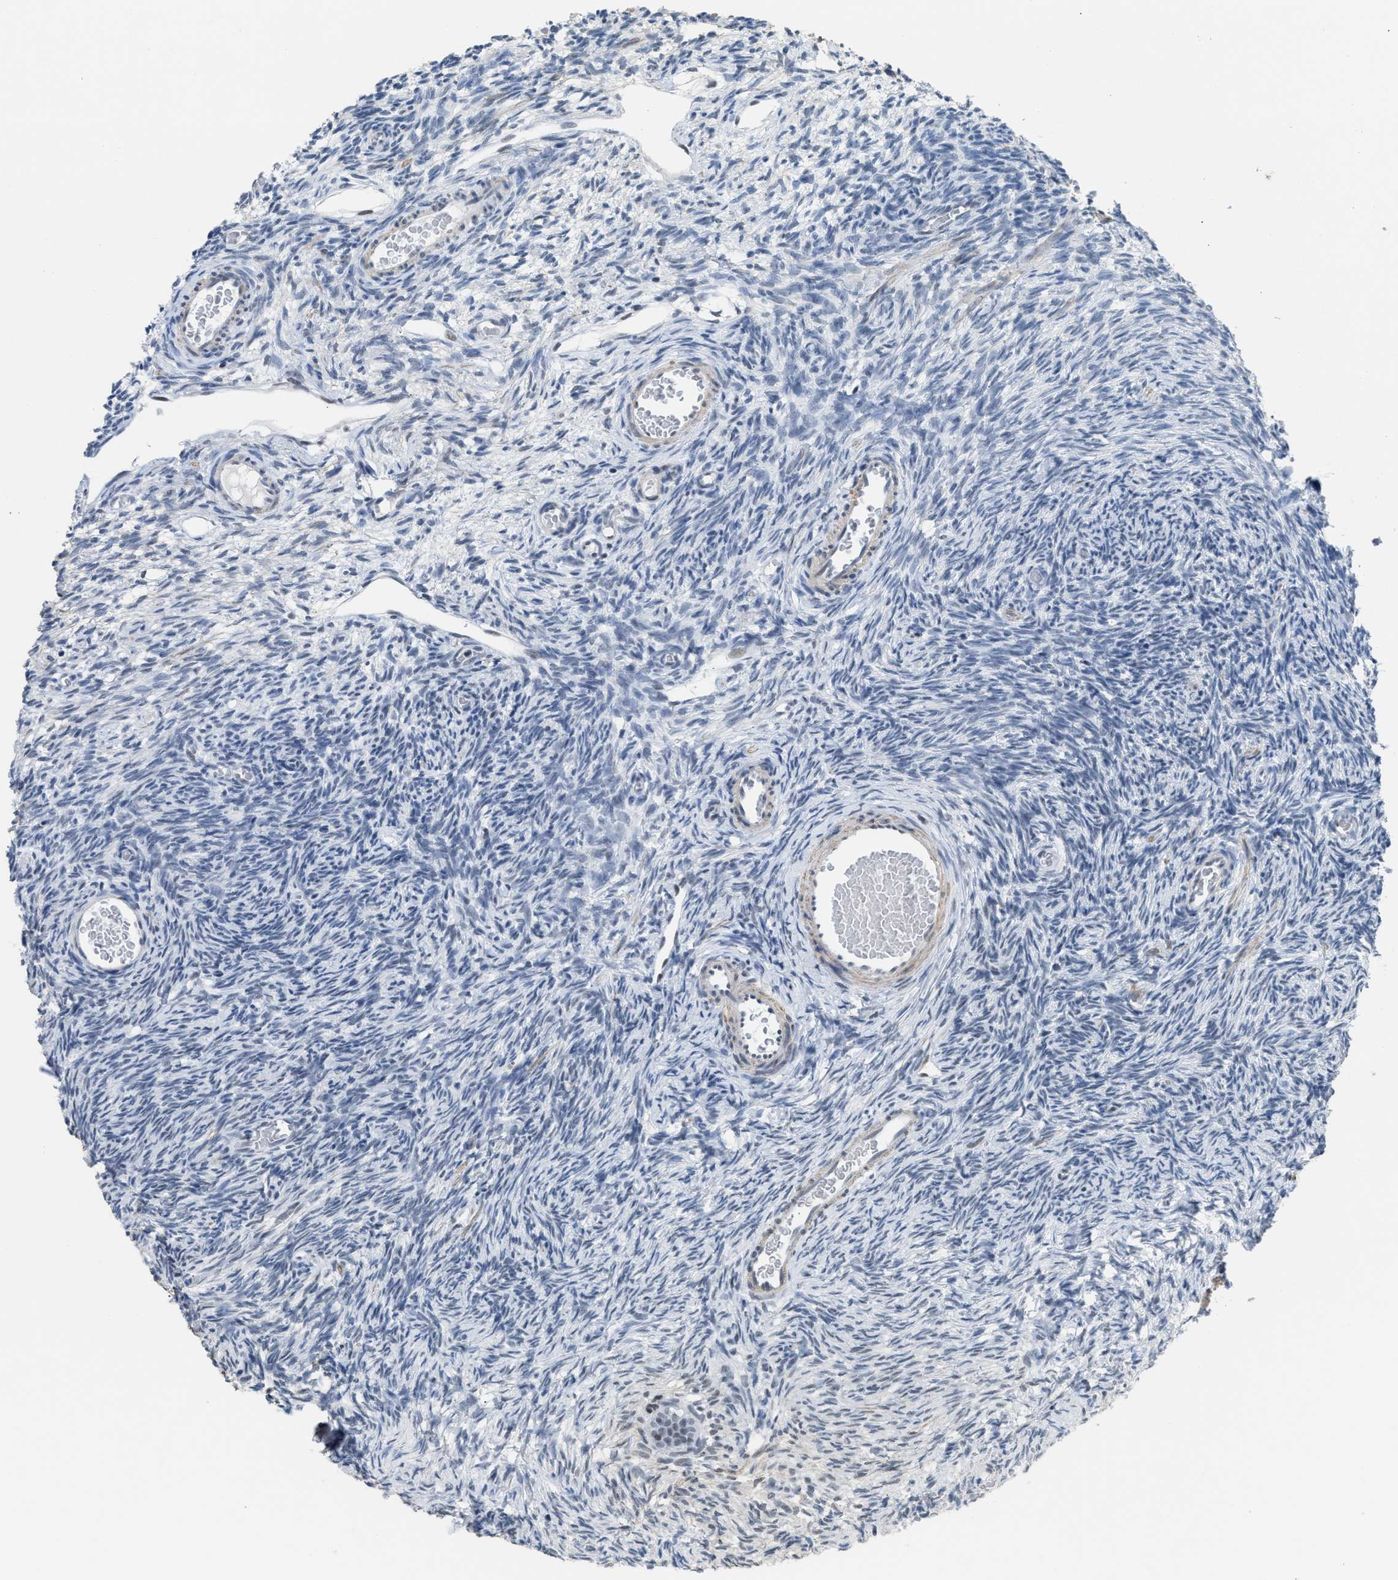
{"staining": {"intensity": "weak", "quantity": "<25%", "location": "nuclear"}, "tissue": "ovary", "cell_type": "Ovarian stroma cells", "image_type": "normal", "snomed": [{"axis": "morphology", "description": "Normal tissue, NOS"}, {"axis": "topography", "description": "Ovary"}], "caption": "Immunohistochemical staining of benign ovary exhibits no significant positivity in ovarian stroma cells. (DAB (3,3'-diaminobenzidine) immunohistochemistry (IHC), high magnification).", "gene": "SCAF4", "patient": {"sex": "female", "age": 27}}